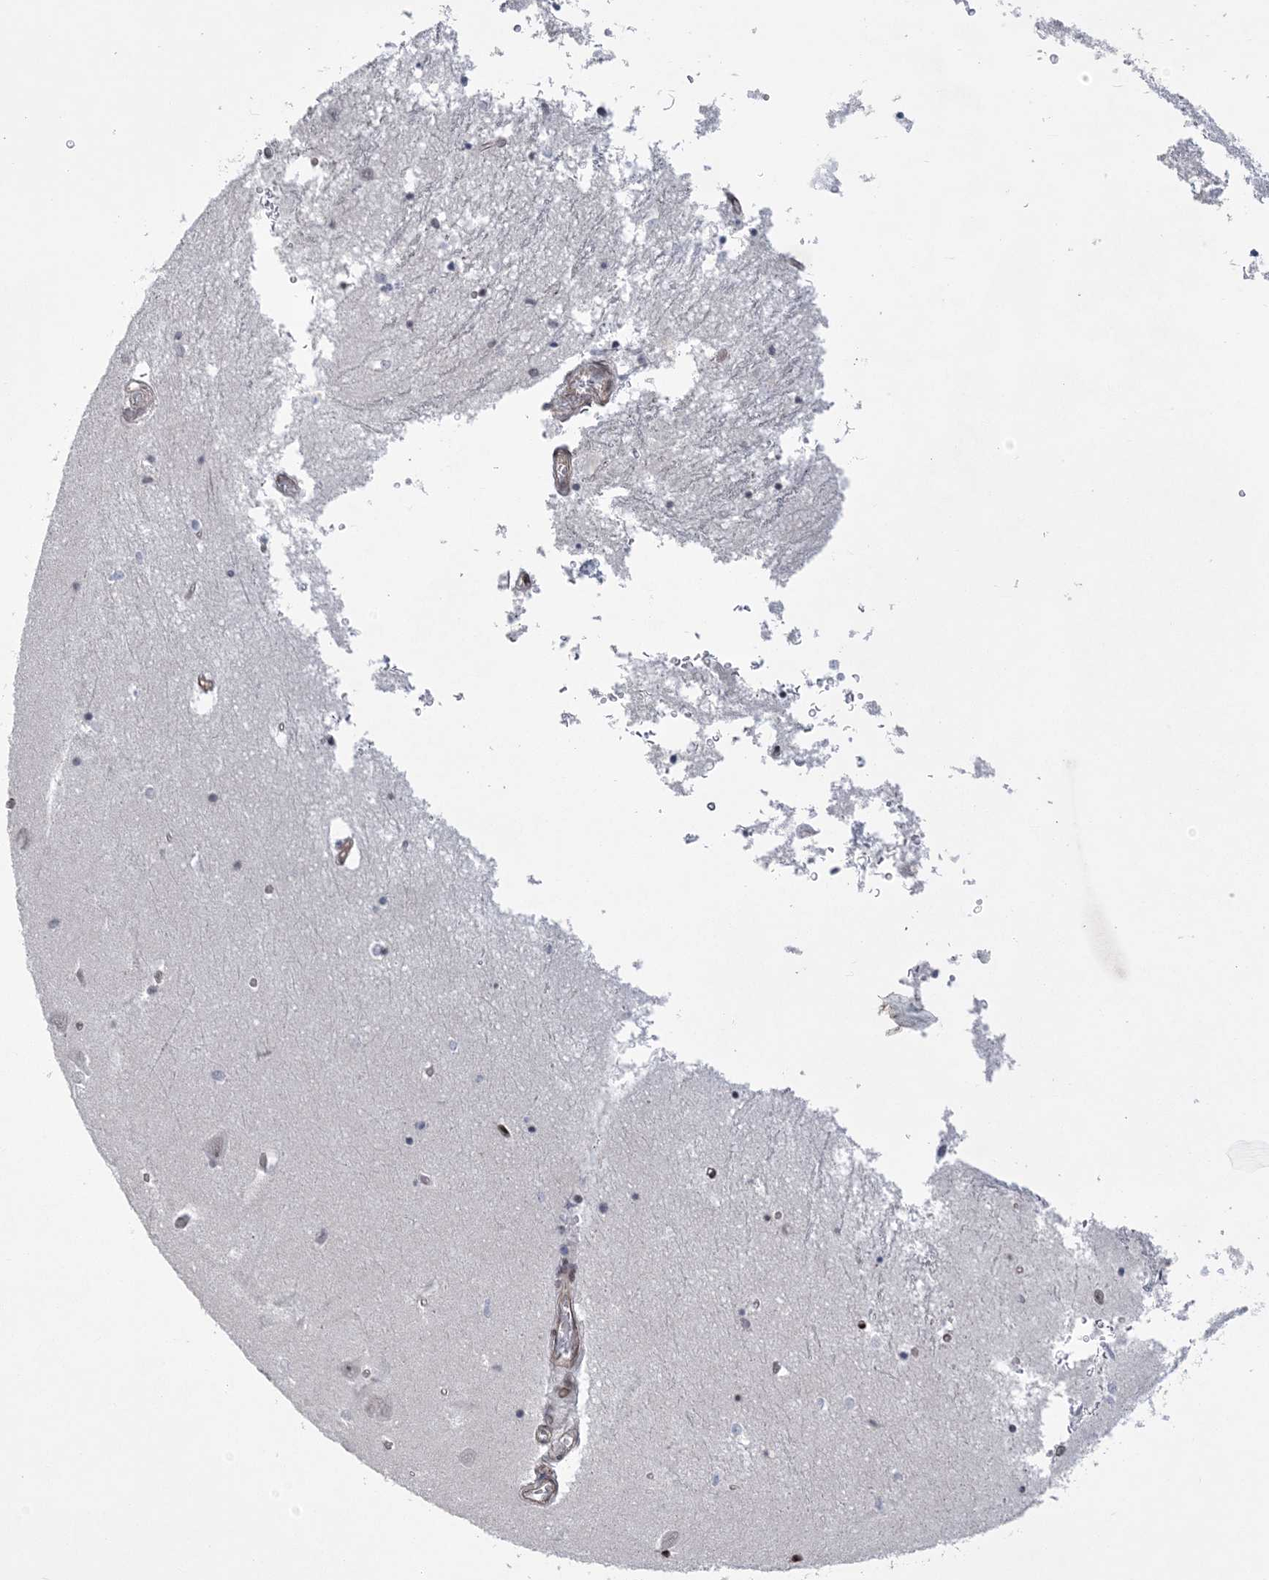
{"staining": {"intensity": "negative", "quantity": "none", "location": "none"}, "tissue": "hippocampus", "cell_type": "Glial cells", "image_type": "normal", "snomed": [{"axis": "morphology", "description": "Normal tissue, NOS"}, {"axis": "topography", "description": "Hippocampus"}], "caption": "Immunohistochemical staining of unremarkable human hippocampus displays no significant positivity in glial cells.", "gene": "HOMEZ", "patient": {"sex": "male", "age": 70}}